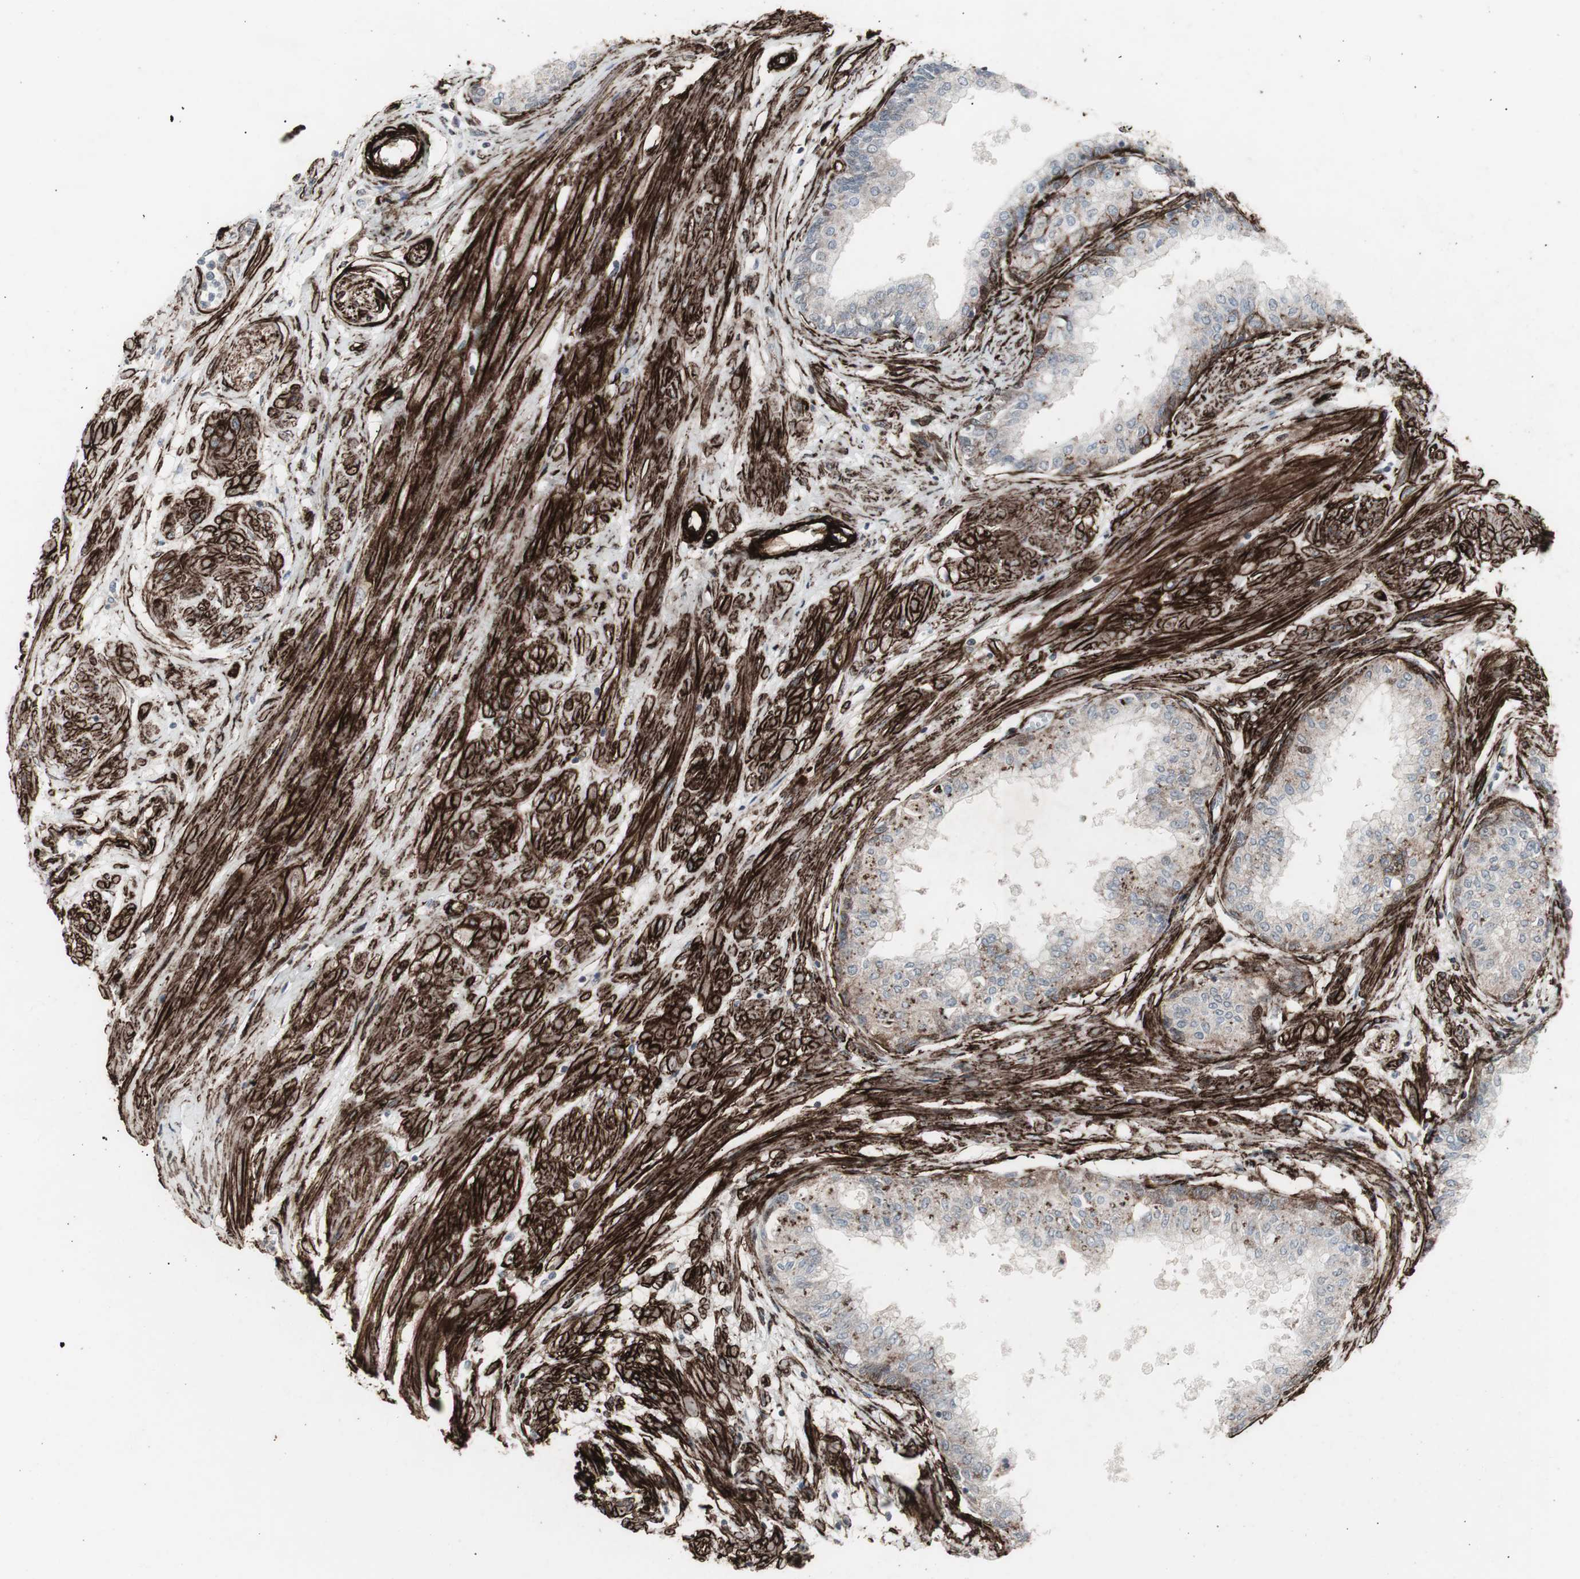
{"staining": {"intensity": "weak", "quantity": "25%-75%", "location": "cytoplasmic/membranous"}, "tissue": "prostate", "cell_type": "Glandular cells", "image_type": "normal", "snomed": [{"axis": "morphology", "description": "Normal tissue, NOS"}, {"axis": "topography", "description": "Prostate"}, {"axis": "topography", "description": "Seminal veicle"}], "caption": "The immunohistochemical stain shows weak cytoplasmic/membranous expression in glandular cells of benign prostate.", "gene": "PDGFA", "patient": {"sex": "male", "age": 60}}